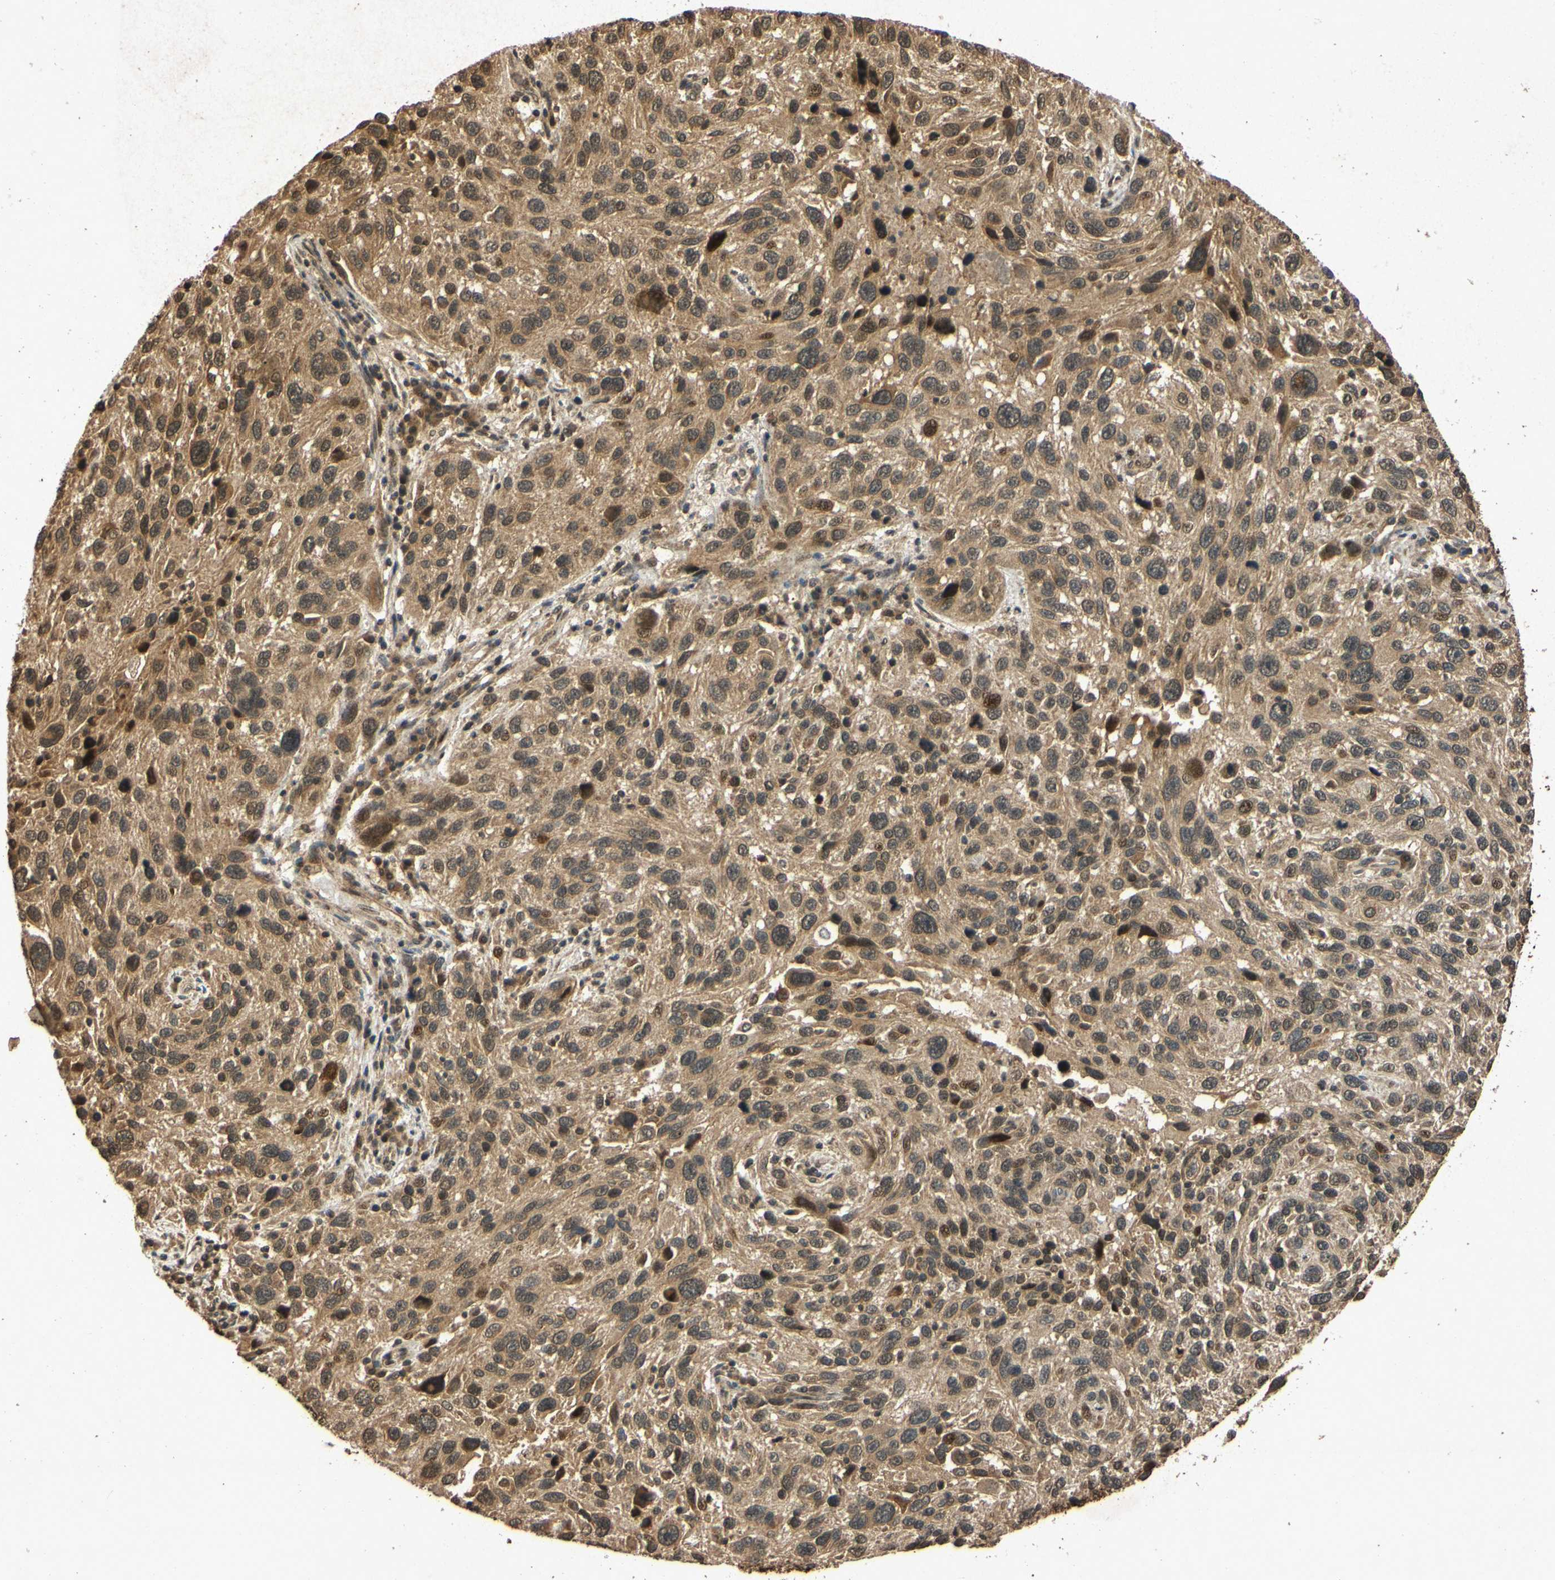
{"staining": {"intensity": "moderate", "quantity": ">75%", "location": "cytoplasmic/membranous"}, "tissue": "melanoma", "cell_type": "Tumor cells", "image_type": "cancer", "snomed": [{"axis": "morphology", "description": "Malignant melanoma, NOS"}, {"axis": "topography", "description": "Skin"}], "caption": "Immunohistochemistry (IHC) image of neoplastic tissue: human melanoma stained using IHC shows medium levels of moderate protein expression localized specifically in the cytoplasmic/membranous of tumor cells, appearing as a cytoplasmic/membranous brown color.", "gene": "ATP6V1H", "patient": {"sex": "male", "age": 53}}